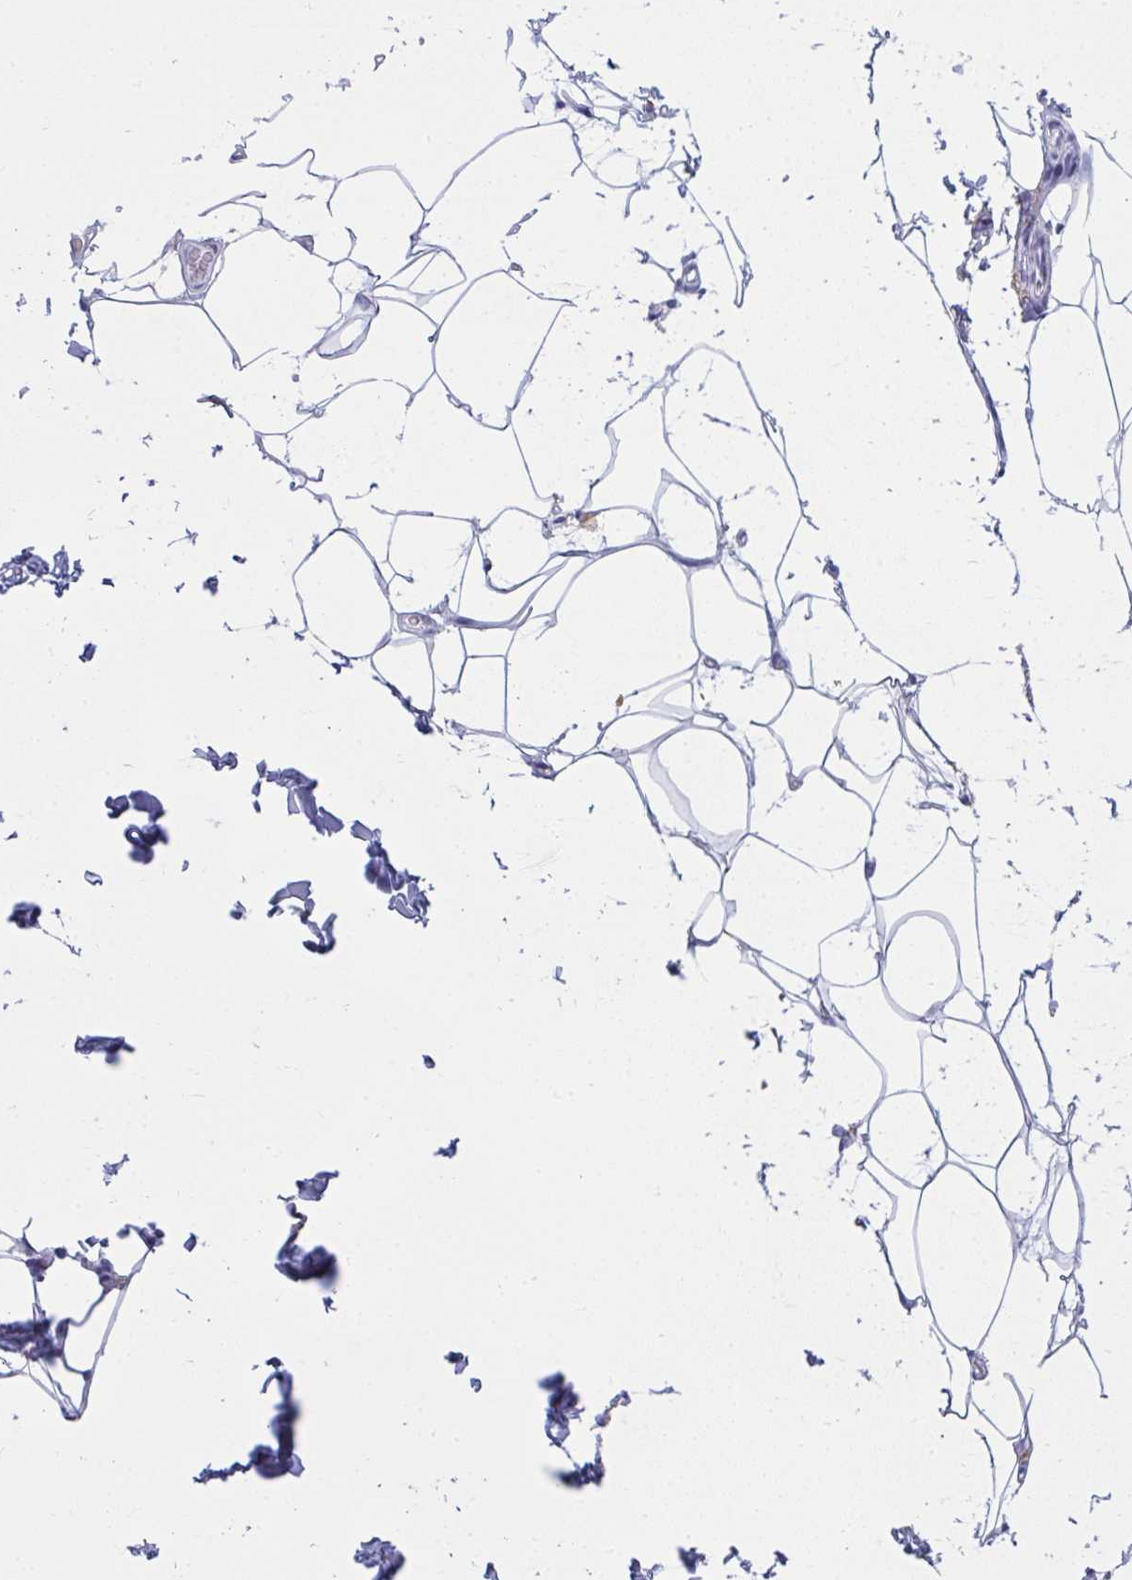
{"staining": {"intensity": "negative", "quantity": "none", "location": "none"}, "tissue": "adipose tissue", "cell_type": "Adipocytes", "image_type": "normal", "snomed": [{"axis": "morphology", "description": "Normal tissue, NOS"}, {"axis": "topography", "description": "Skin"}, {"axis": "topography", "description": "Peripheral nerve tissue"}], "caption": "This histopathology image is of benign adipose tissue stained with immunohistochemistry (IHC) to label a protein in brown with the nuclei are counter-stained blue. There is no staining in adipocytes.", "gene": "ELN", "patient": {"sex": "female", "age": 45}}